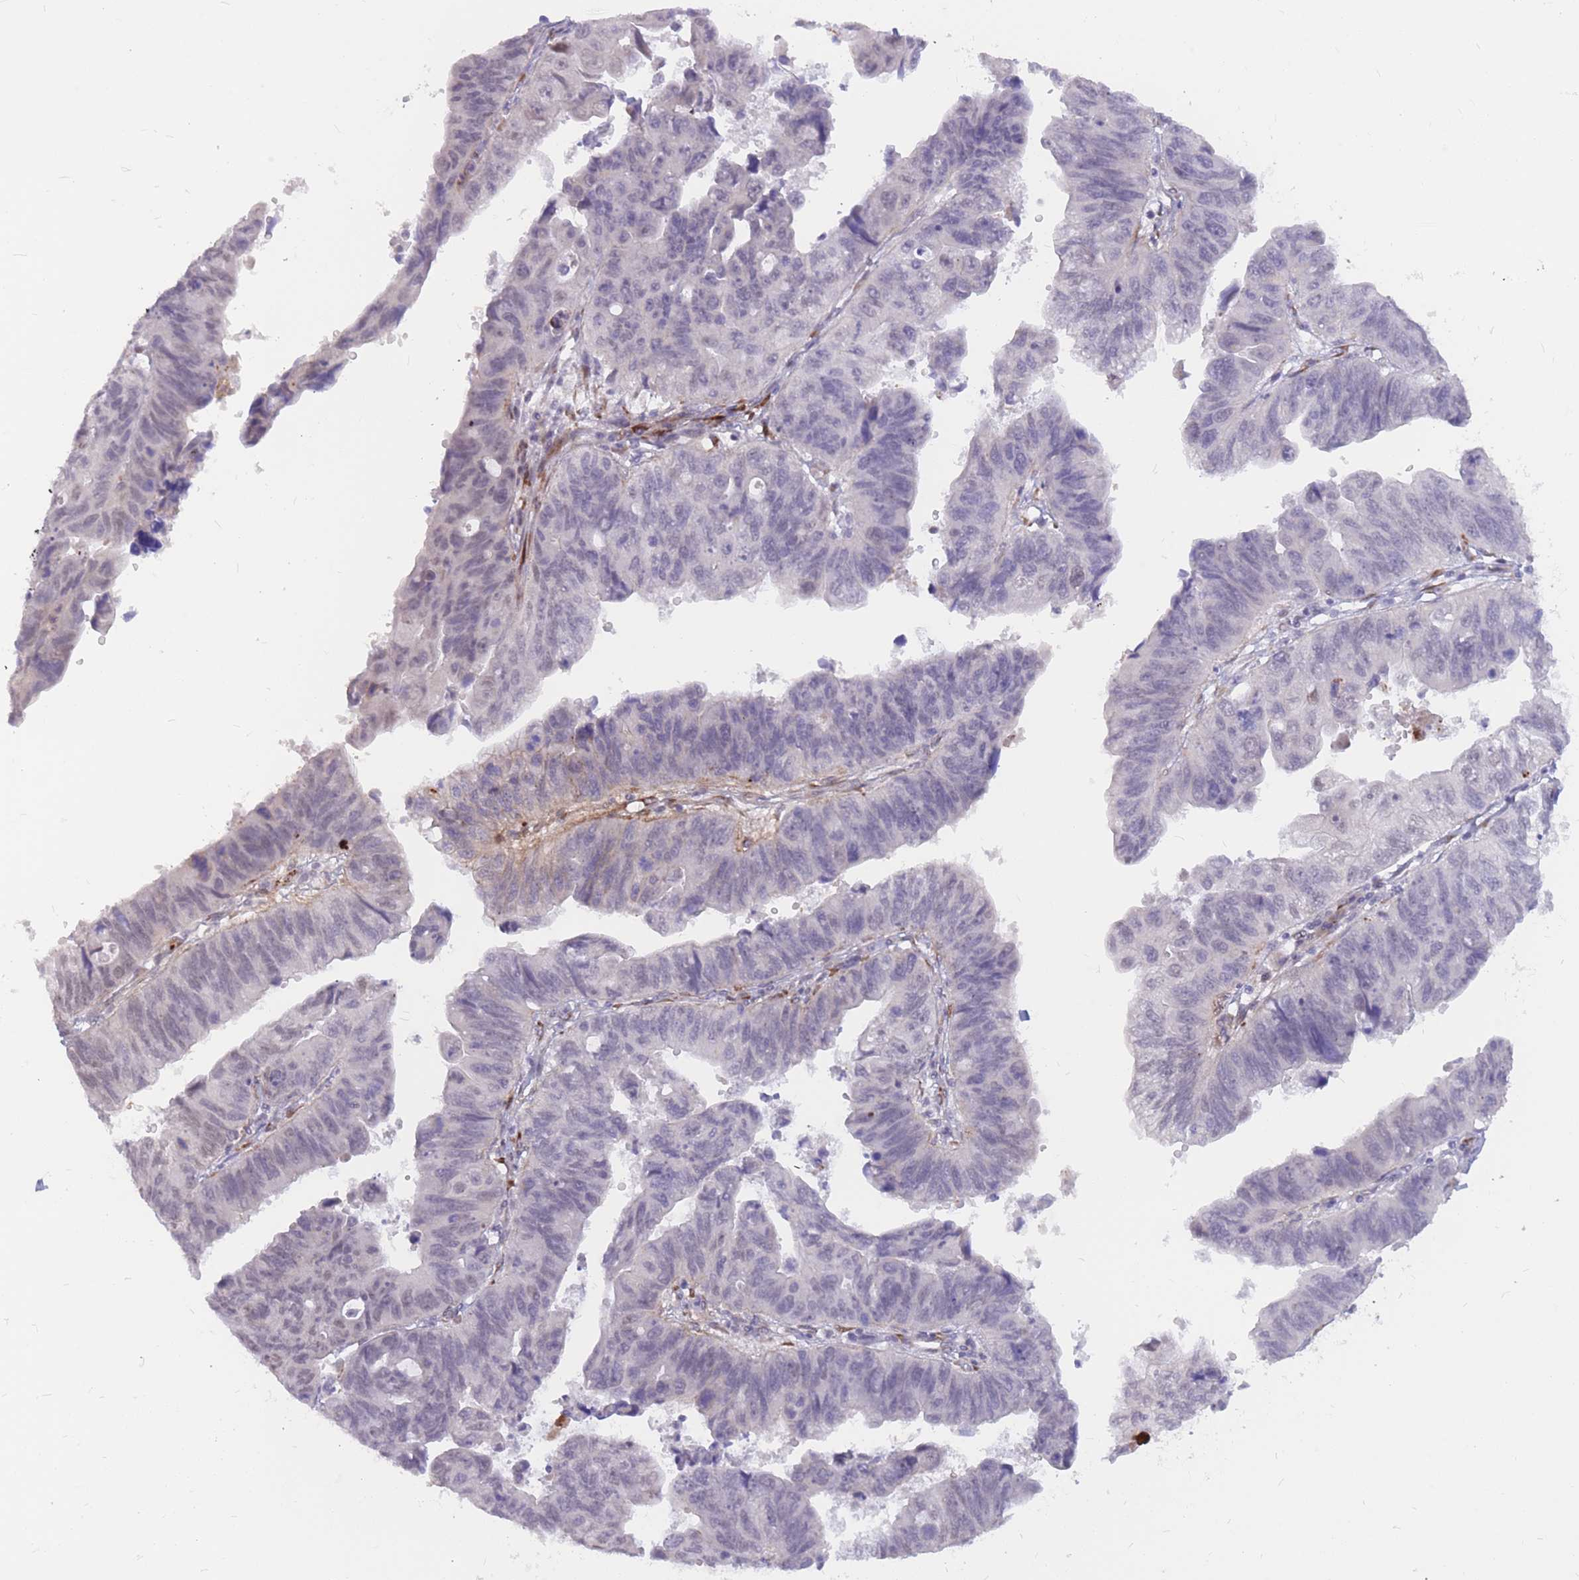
{"staining": {"intensity": "negative", "quantity": "none", "location": "none"}, "tissue": "stomach cancer", "cell_type": "Tumor cells", "image_type": "cancer", "snomed": [{"axis": "morphology", "description": "Adenocarcinoma, NOS"}, {"axis": "topography", "description": "Stomach"}], "caption": "High magnification brightfield microscopy of stomach cancer stained with DAB (3,3'-diaminobenzidine) (brown) and counterstained with hematoxylin (blue): tumor cells show no significant staining.", "gene": "ADD2", "patient": {"sex": "male", "age": 59}}